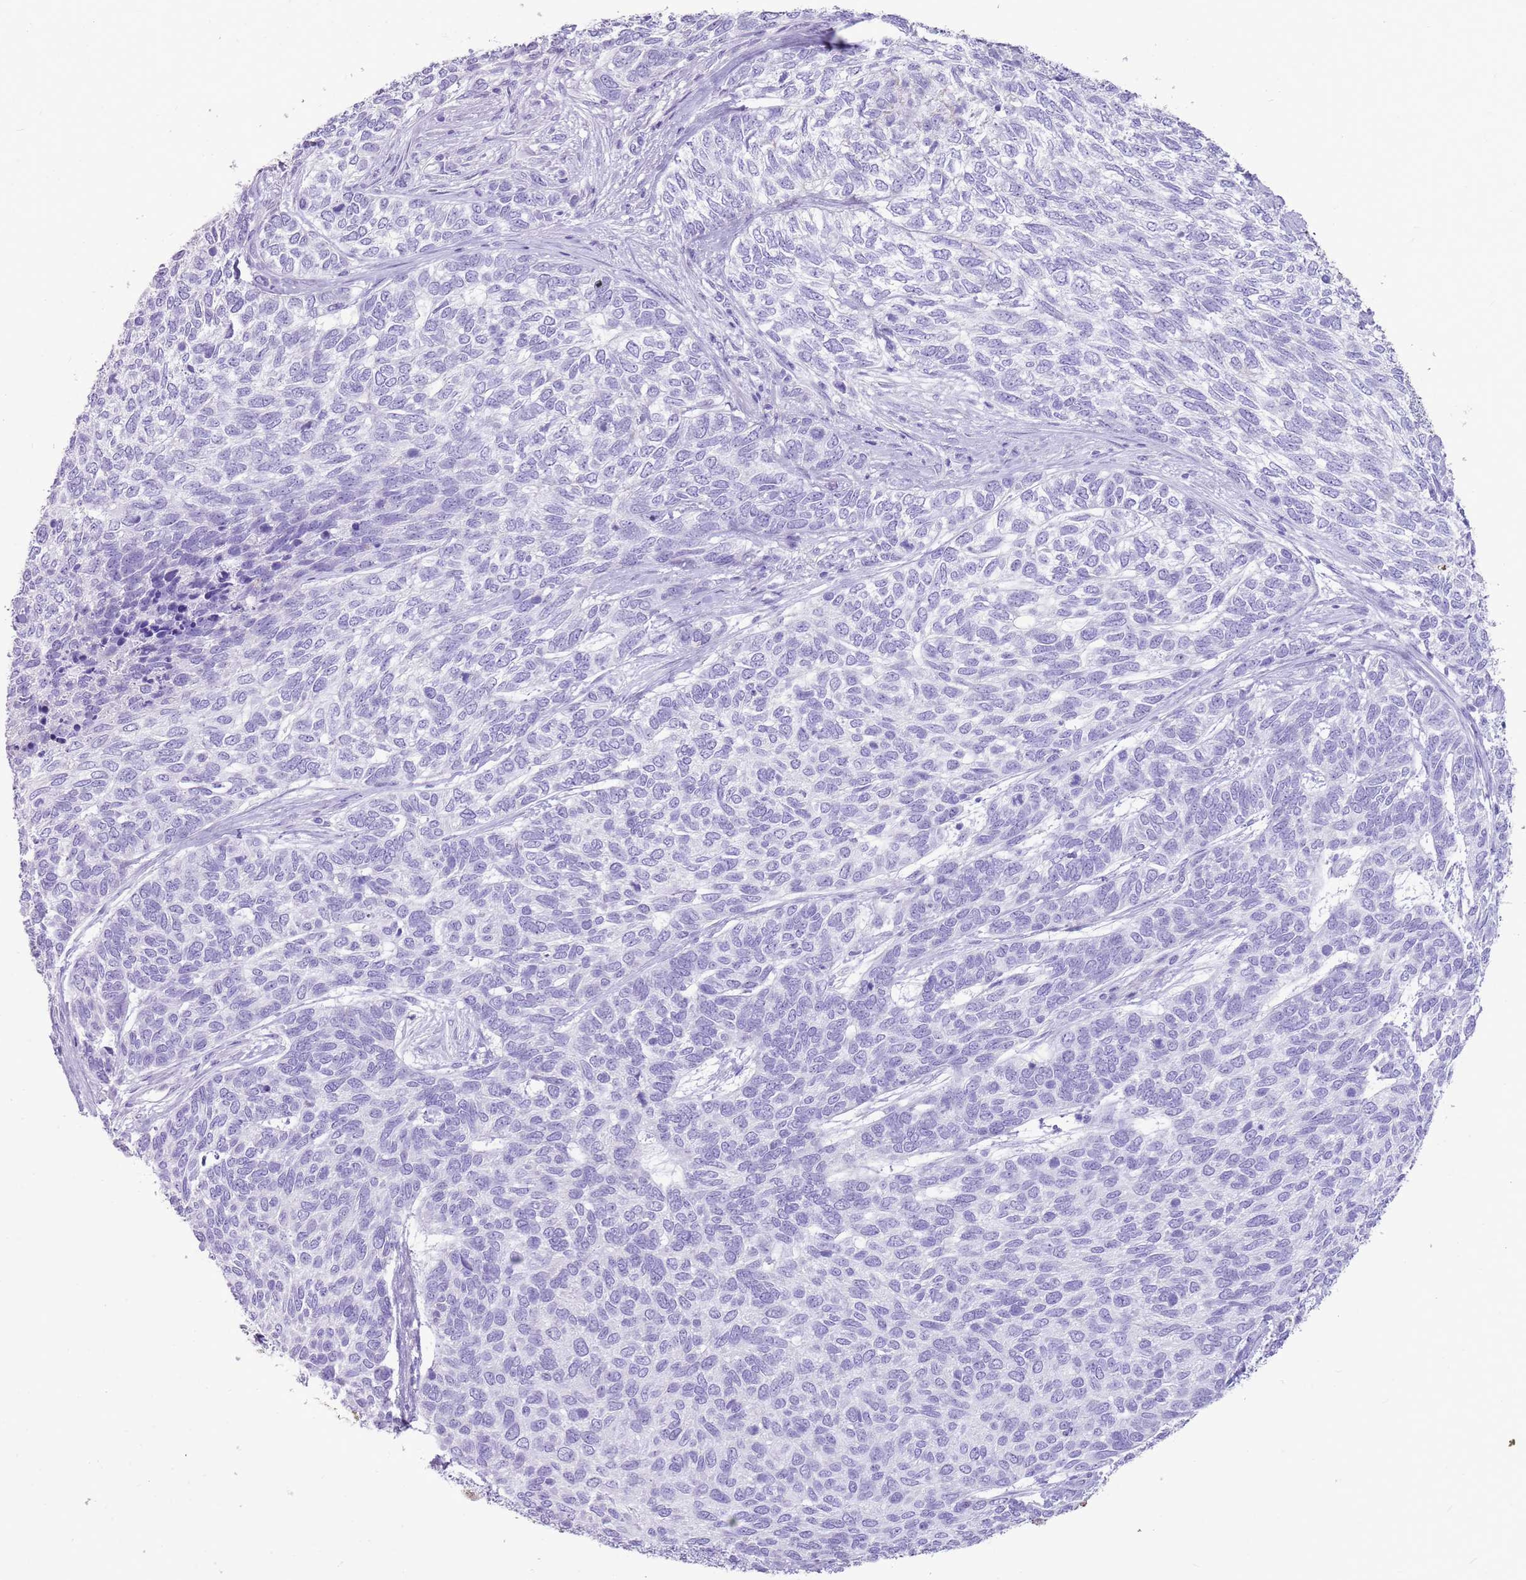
{"staining": {"intensity": "negative", "quantity": "none", "location": "none"}, "tissue": "skin cancer", "cell_type": "Tumor cells", "image_type": "cancer", "snomed": [{"axis": "morphology", "description": "Basal cell carcinoma"}, {"axis": "topography", "description": "Skin"}], "caption": "Tumor cells are negative for protein expression in human skin cancer (basal cell carcinoma).", "gene": "NBPF3", "patient": {"sex": "female", "age": 65}}